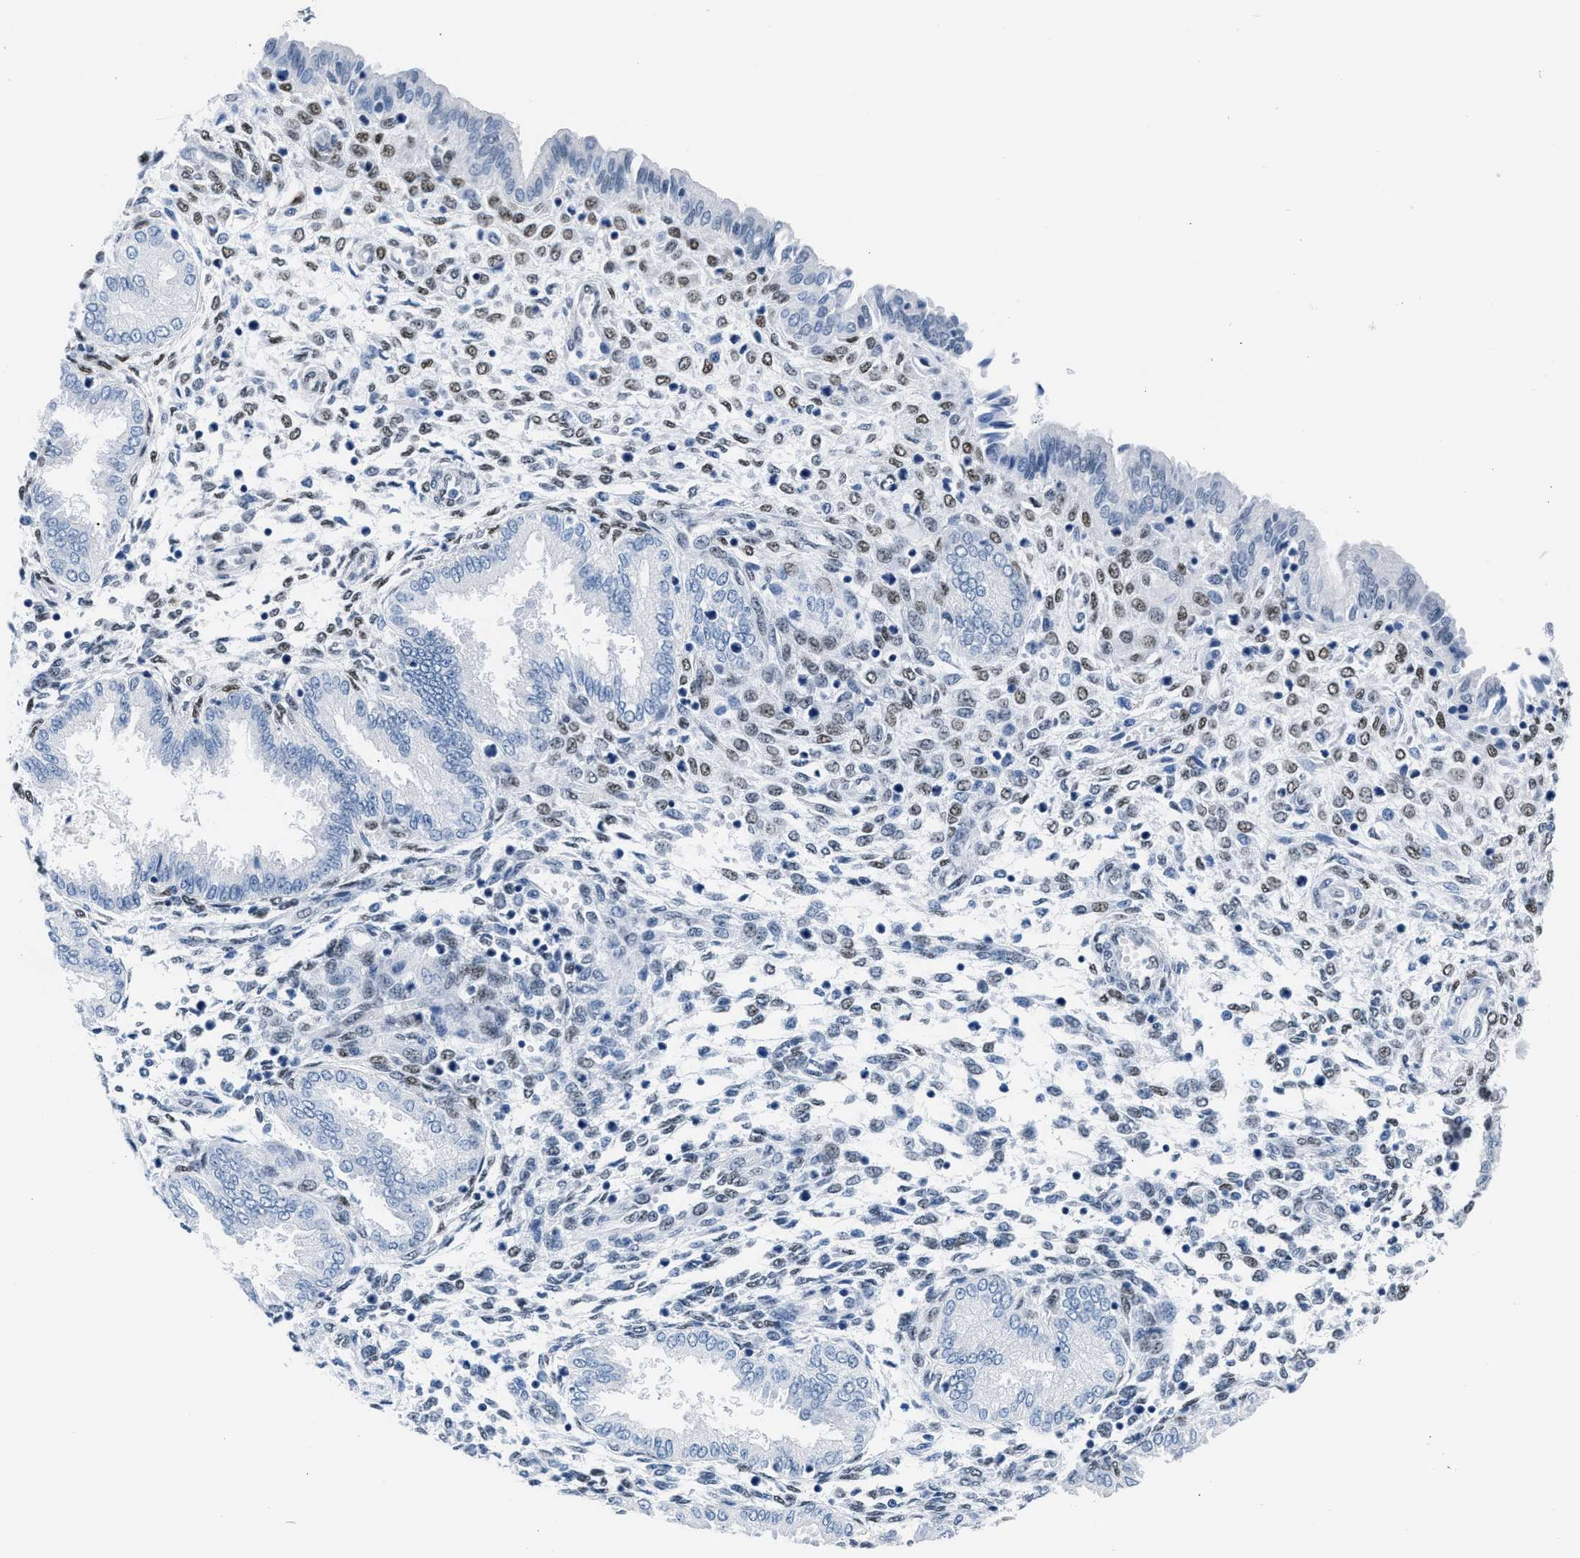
{"staining": {"intensity": "moderate", "quantity": "25%-75%", "location": "nuclear"}, "tissue": "endometrium", "cell_type": "Cells in endometrial stroma", "image_type": "normal", "snomed": [{"axis": "morphology", "description": "Normal tissue, NOS"}, {"axis": "topography", "description": "Endometrium"}], "caption": "High-magnification brightfield microscopy of normal endometrium stained with DAB (brown) and counterstained with hematoxylin (blue). cells in endometrial stroma exhibit moderate nuclear expression is identified in approximately25%-75% of cells.", "gene": "CTBP1", "patient": {"sex": "female", "age": 33}}